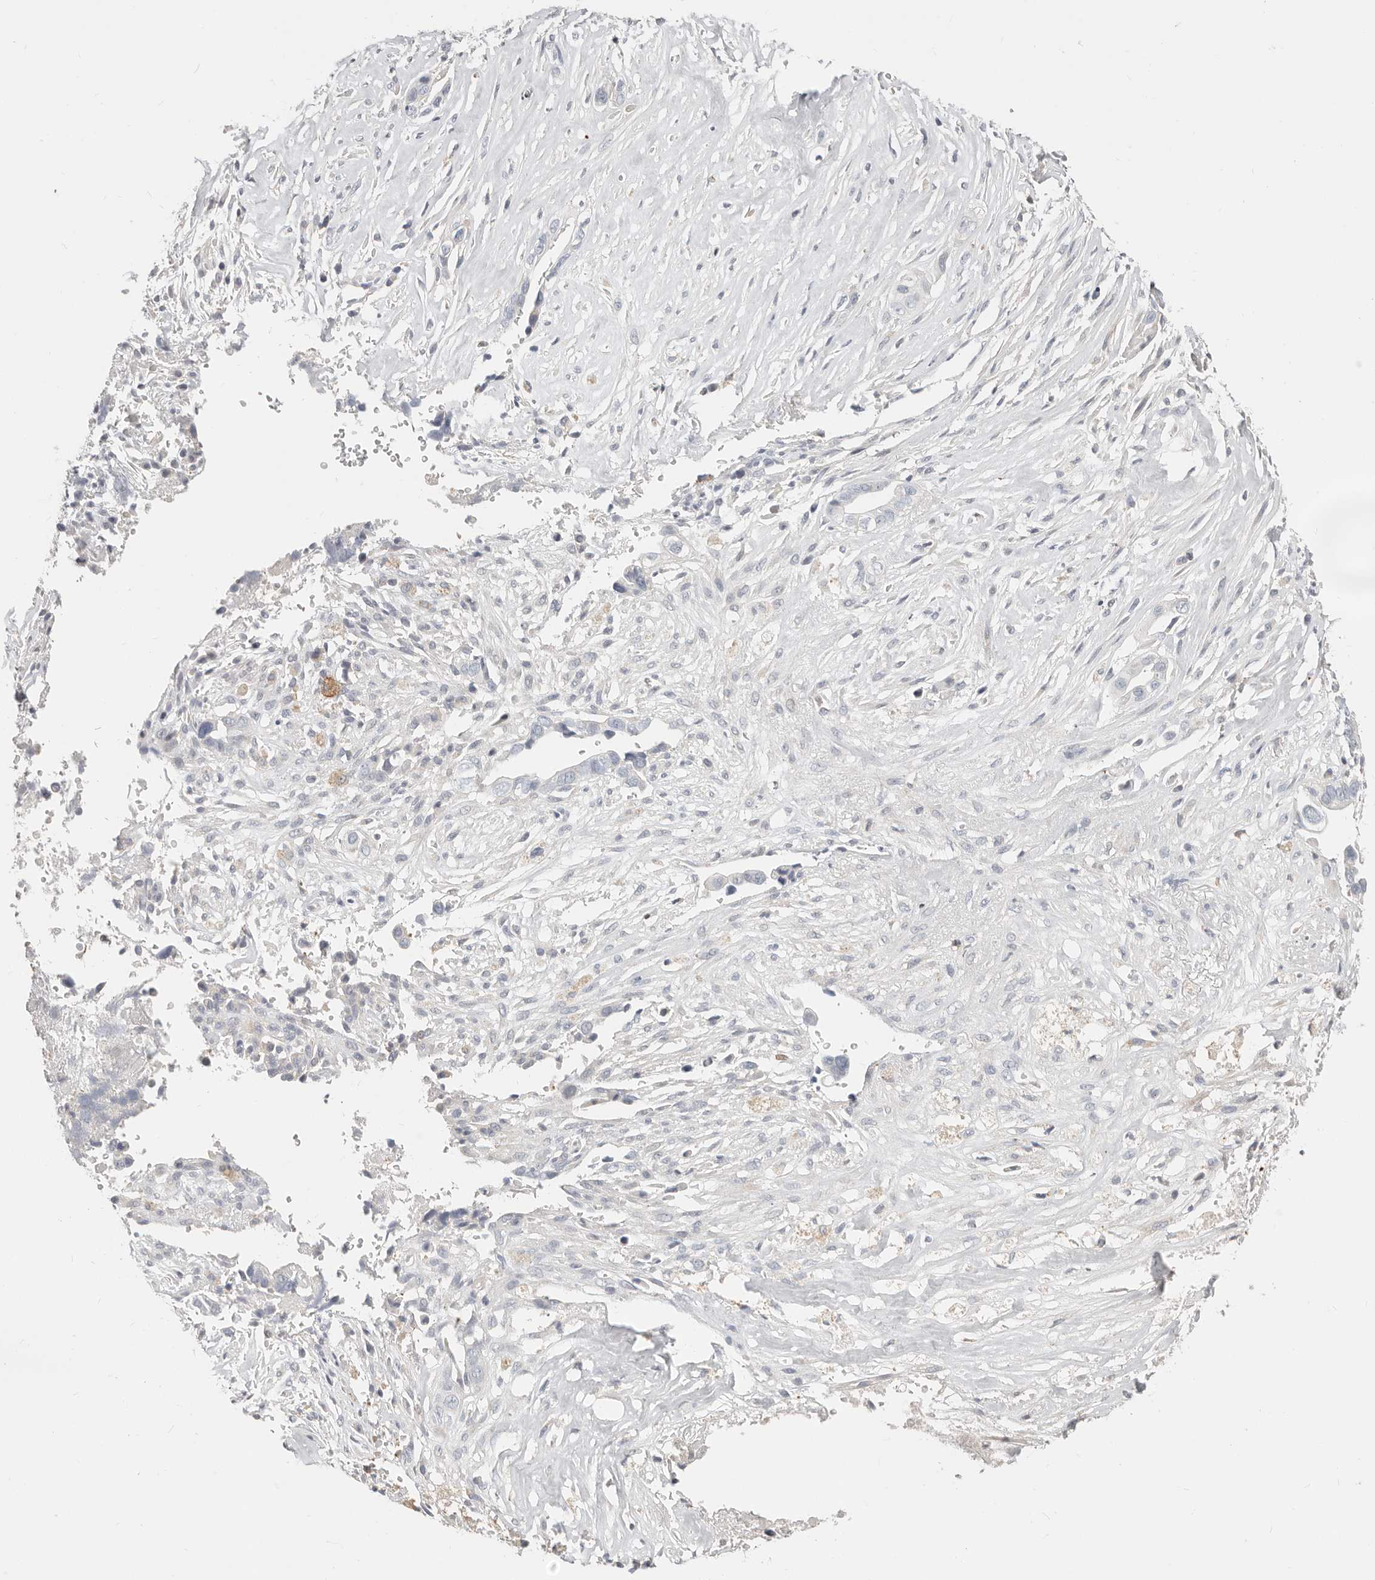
{"staining": {"intensity": "negative", "quantity": "none", "location": "none"}, "tissue": "liver cancer", "cell_type": "Tumor cells", "image_type": "cancer", "snomed": [{"axis": "morphology", "description": "Cholangiocarcinoma"}, {"axis": "topography", "description": "Liver"}], "caption": "This is a photomicrograph of immunohistochemistry staining of liver cancer, which shows no positivity in tumor cells. Brightfield microscopy of immunohistochemistry (IHC) stained with DAB (brown) and hematoxylin (blue), captured at high magnification.", "gene": "TMEM63B", "patient": {"sex": "female", "age": 79}}